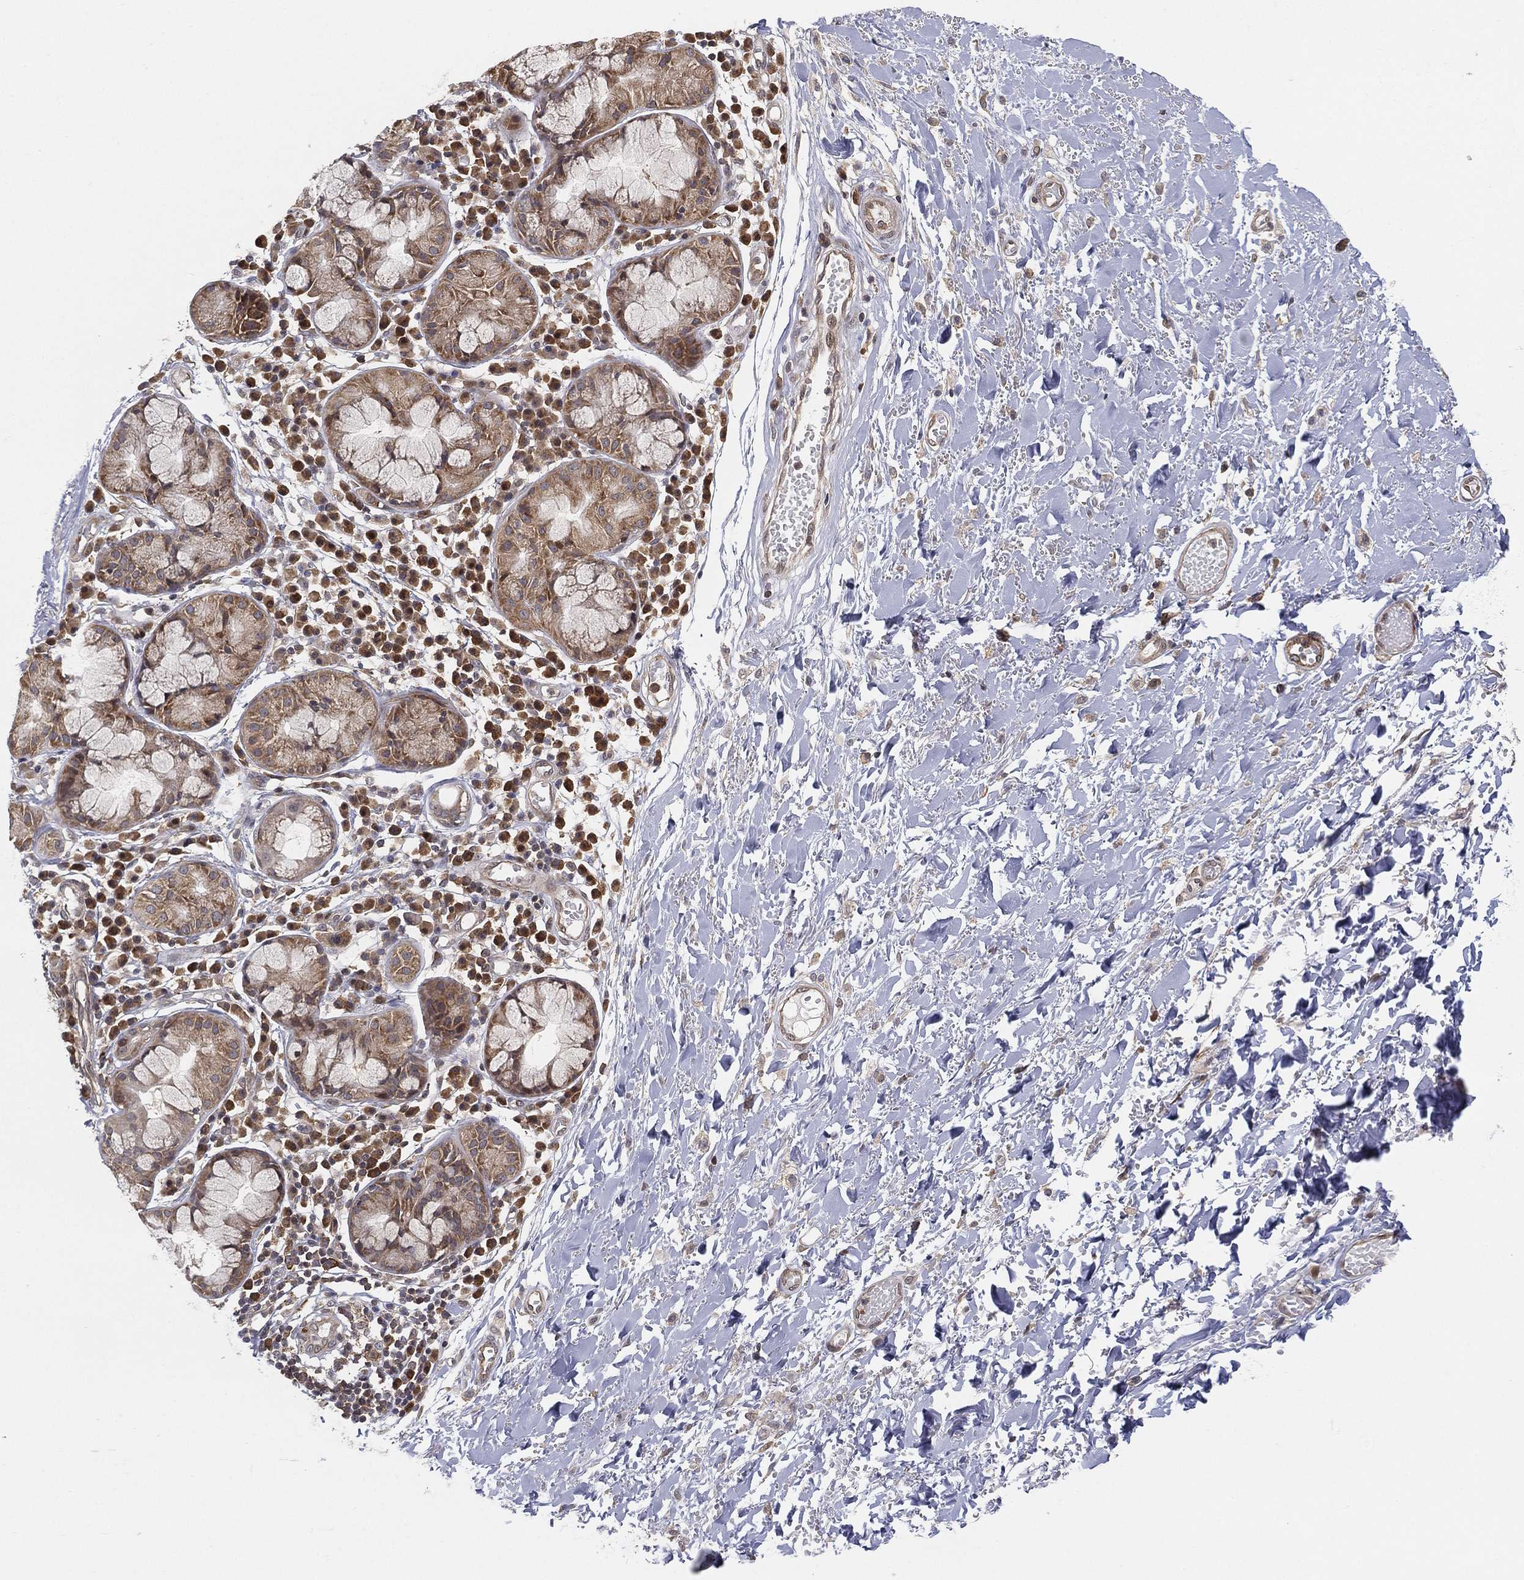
{"staining": {"intensity": "negative", "quantity": "none", "location": "none"}, "tissue": "adipose tissue", "cell_type": "Adipocytes", "image_type": "normal", "snomed": [{"axis": "morphology", "description": "Normal tissue, NOS"}, {"axis": "topography", "description": "Cartilage tissue"}], "caption": "IHC image of benign human adipose tissue stained for a protein (brown), which reveals no expression in adipocytes.", "gene": "TMTC4", "patient": {"sex": "male", "age": 81}}